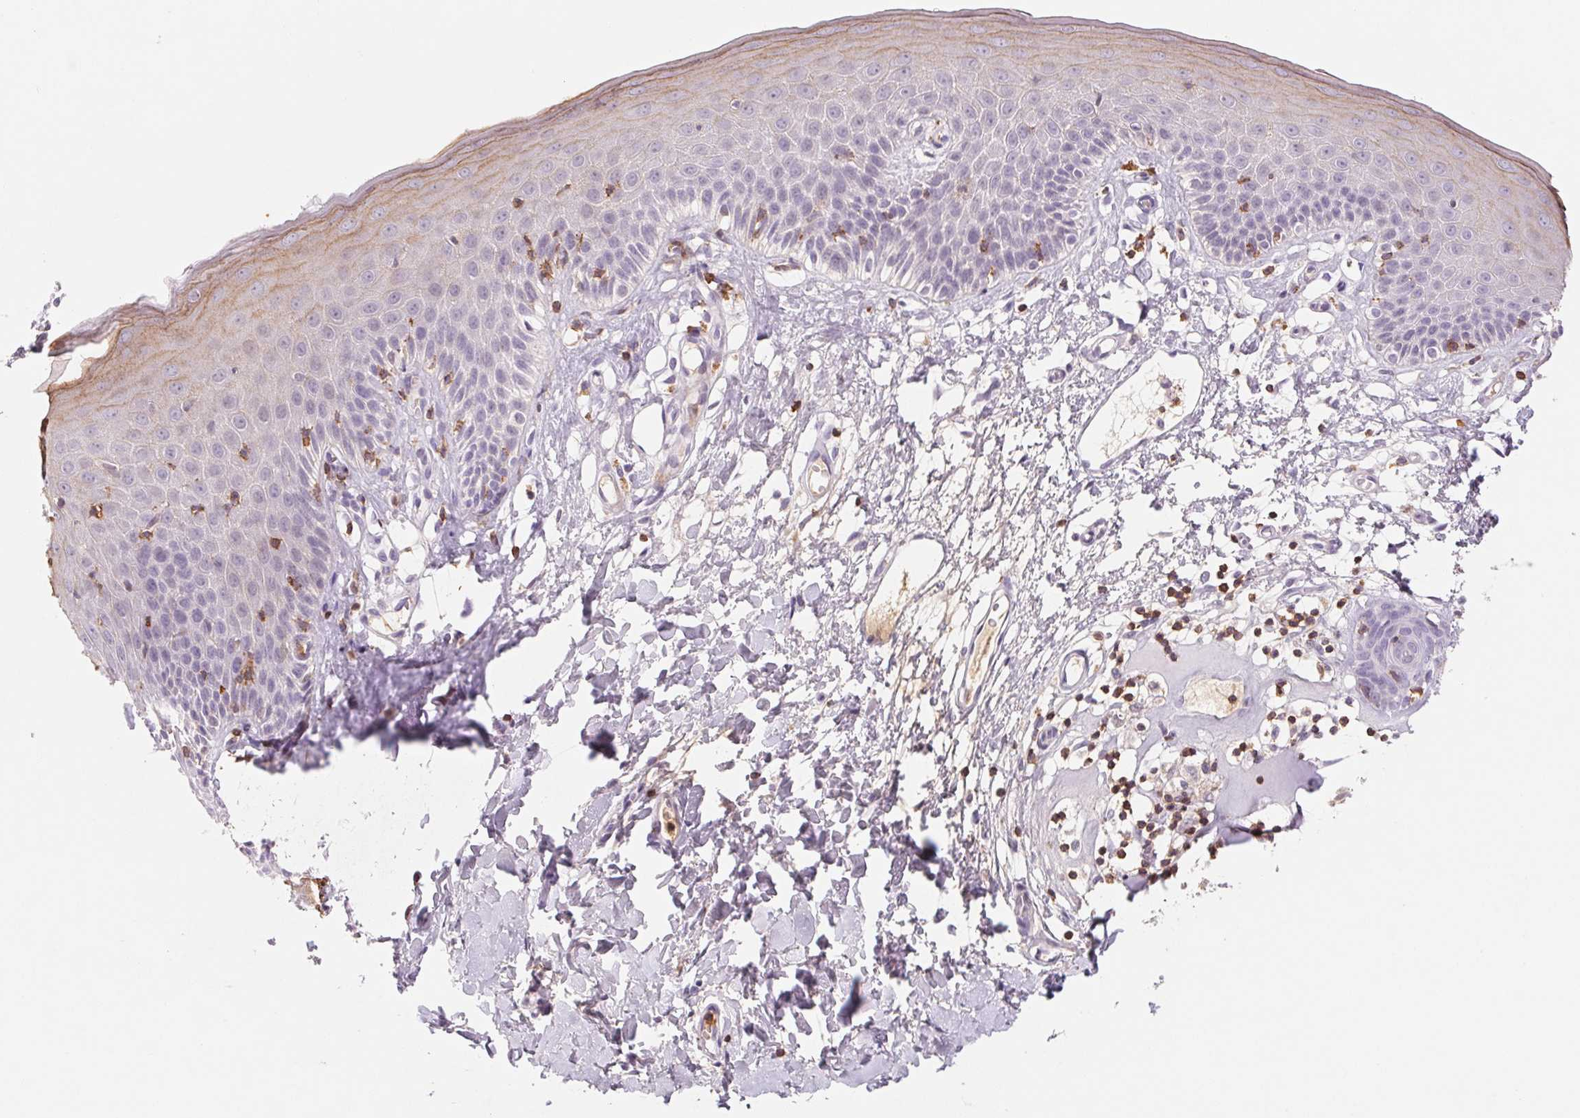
{"staining": {"intensity": "weak", "quantity": "<25%", "location": "cytoplasmic/membranous"}, "tissue": "skin", "cell_type": "Epidermal cells", "image_type": "normal", "snomed": [{"axis": "morphology", "description": "Normal tissue, NOS"}, {"axis": "topography", "description": "Vulva"}], "caption": "DAB immunohistochemical staining of benign skin exhibits no significant expression in epidermal cells. (DAB IHC visualized using brightfield microscopy, high magnification).", "gene": "KIF26A", "patient": {"sex": "female", "age": 68}}